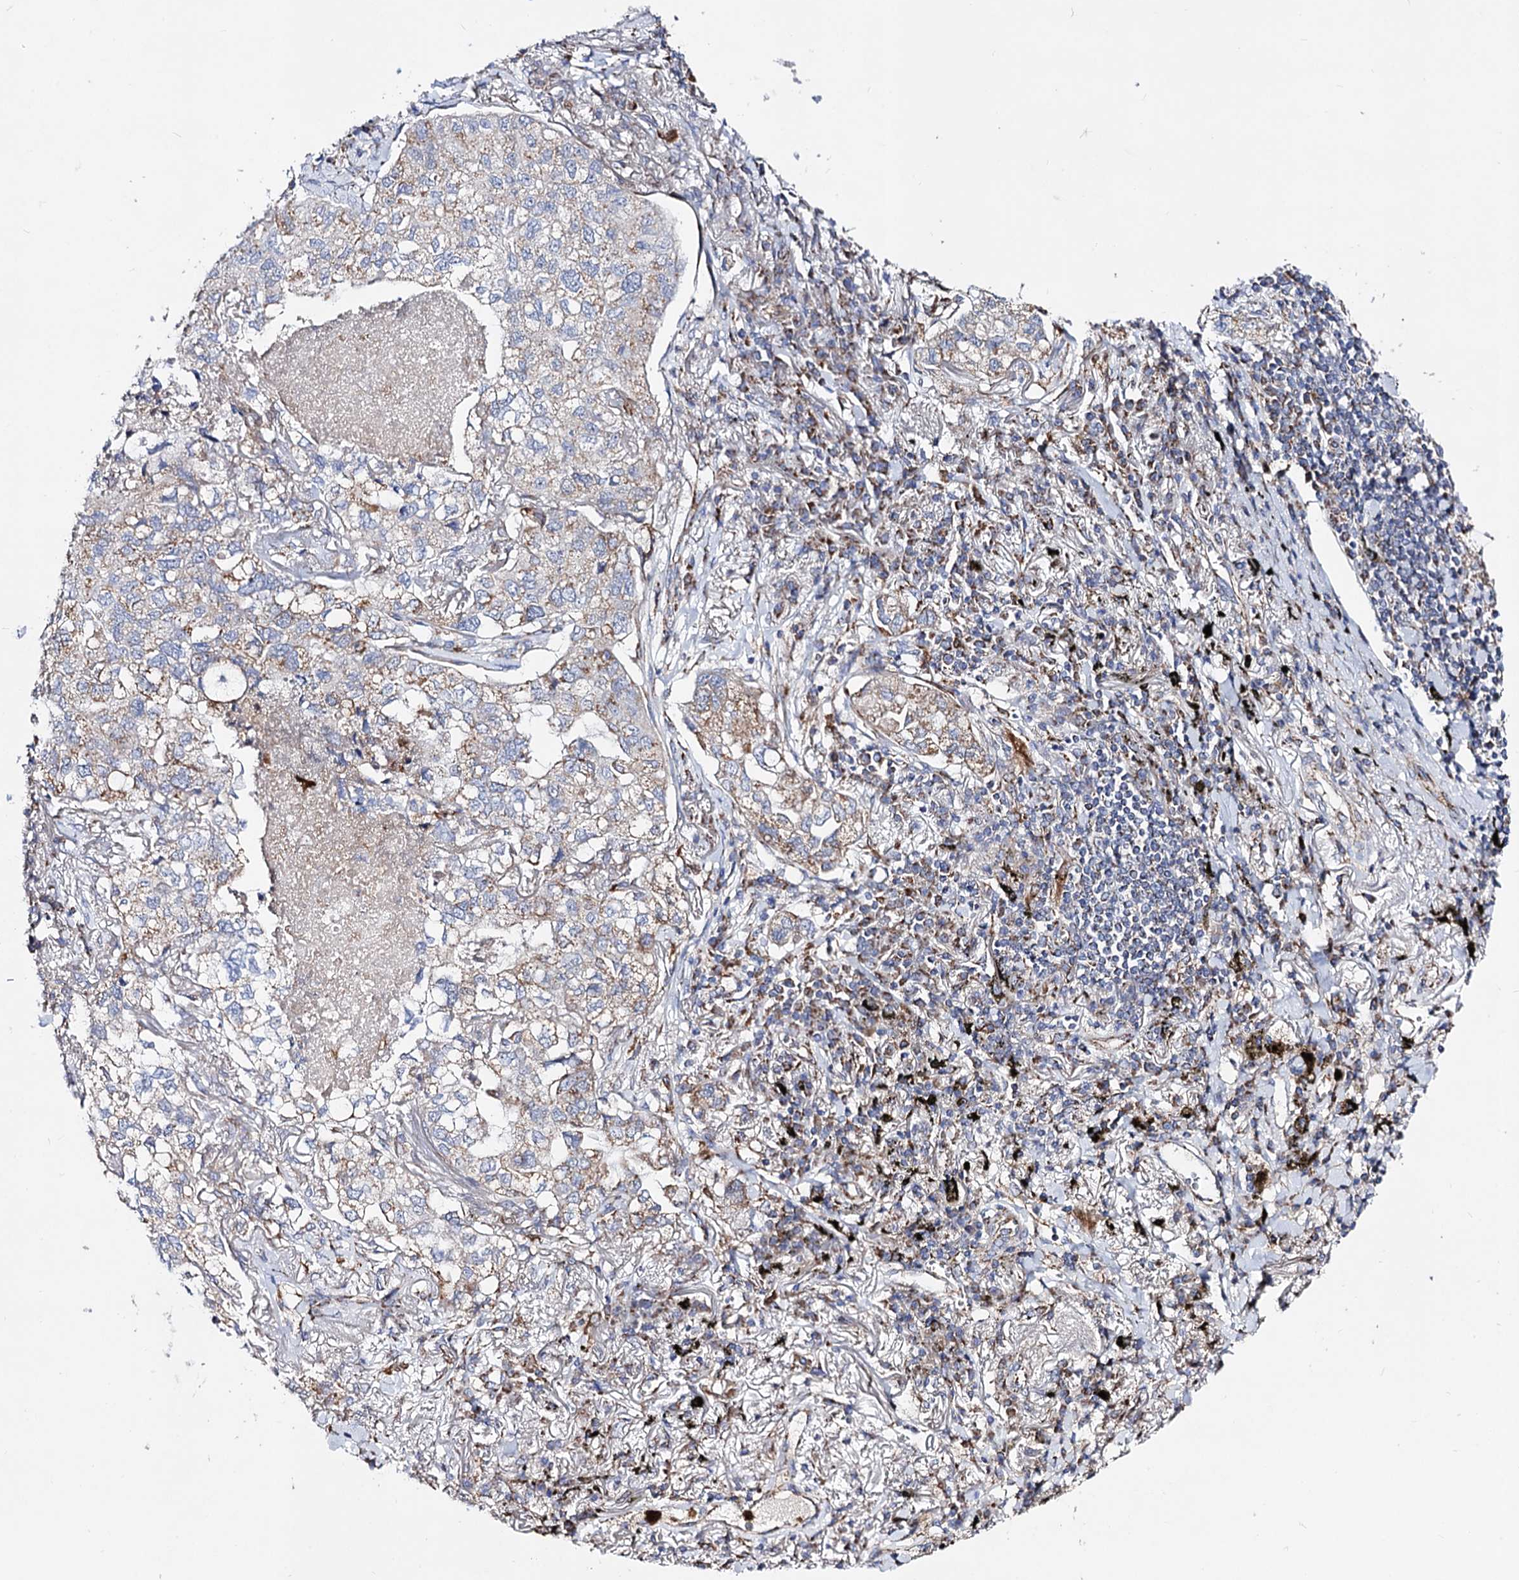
{"staining": {"intensity": "weak", "quantity": "<25%", "location": "cytoplasmic/membranous"}, "tissue": "lung cancer", "cell_type": "Tumor cells", "image_type": "cancer", "snomed": [{"axis": "morphology", "description": "Adenocarcinoma, NOS"}, {"axis": "topography", "description": "Lung"}], "caption": "Tumor cells show no significant staining in lung adenocarcinoma.", "gene": "ACAD9", "patient": {"sex": "male", "age": 65}}